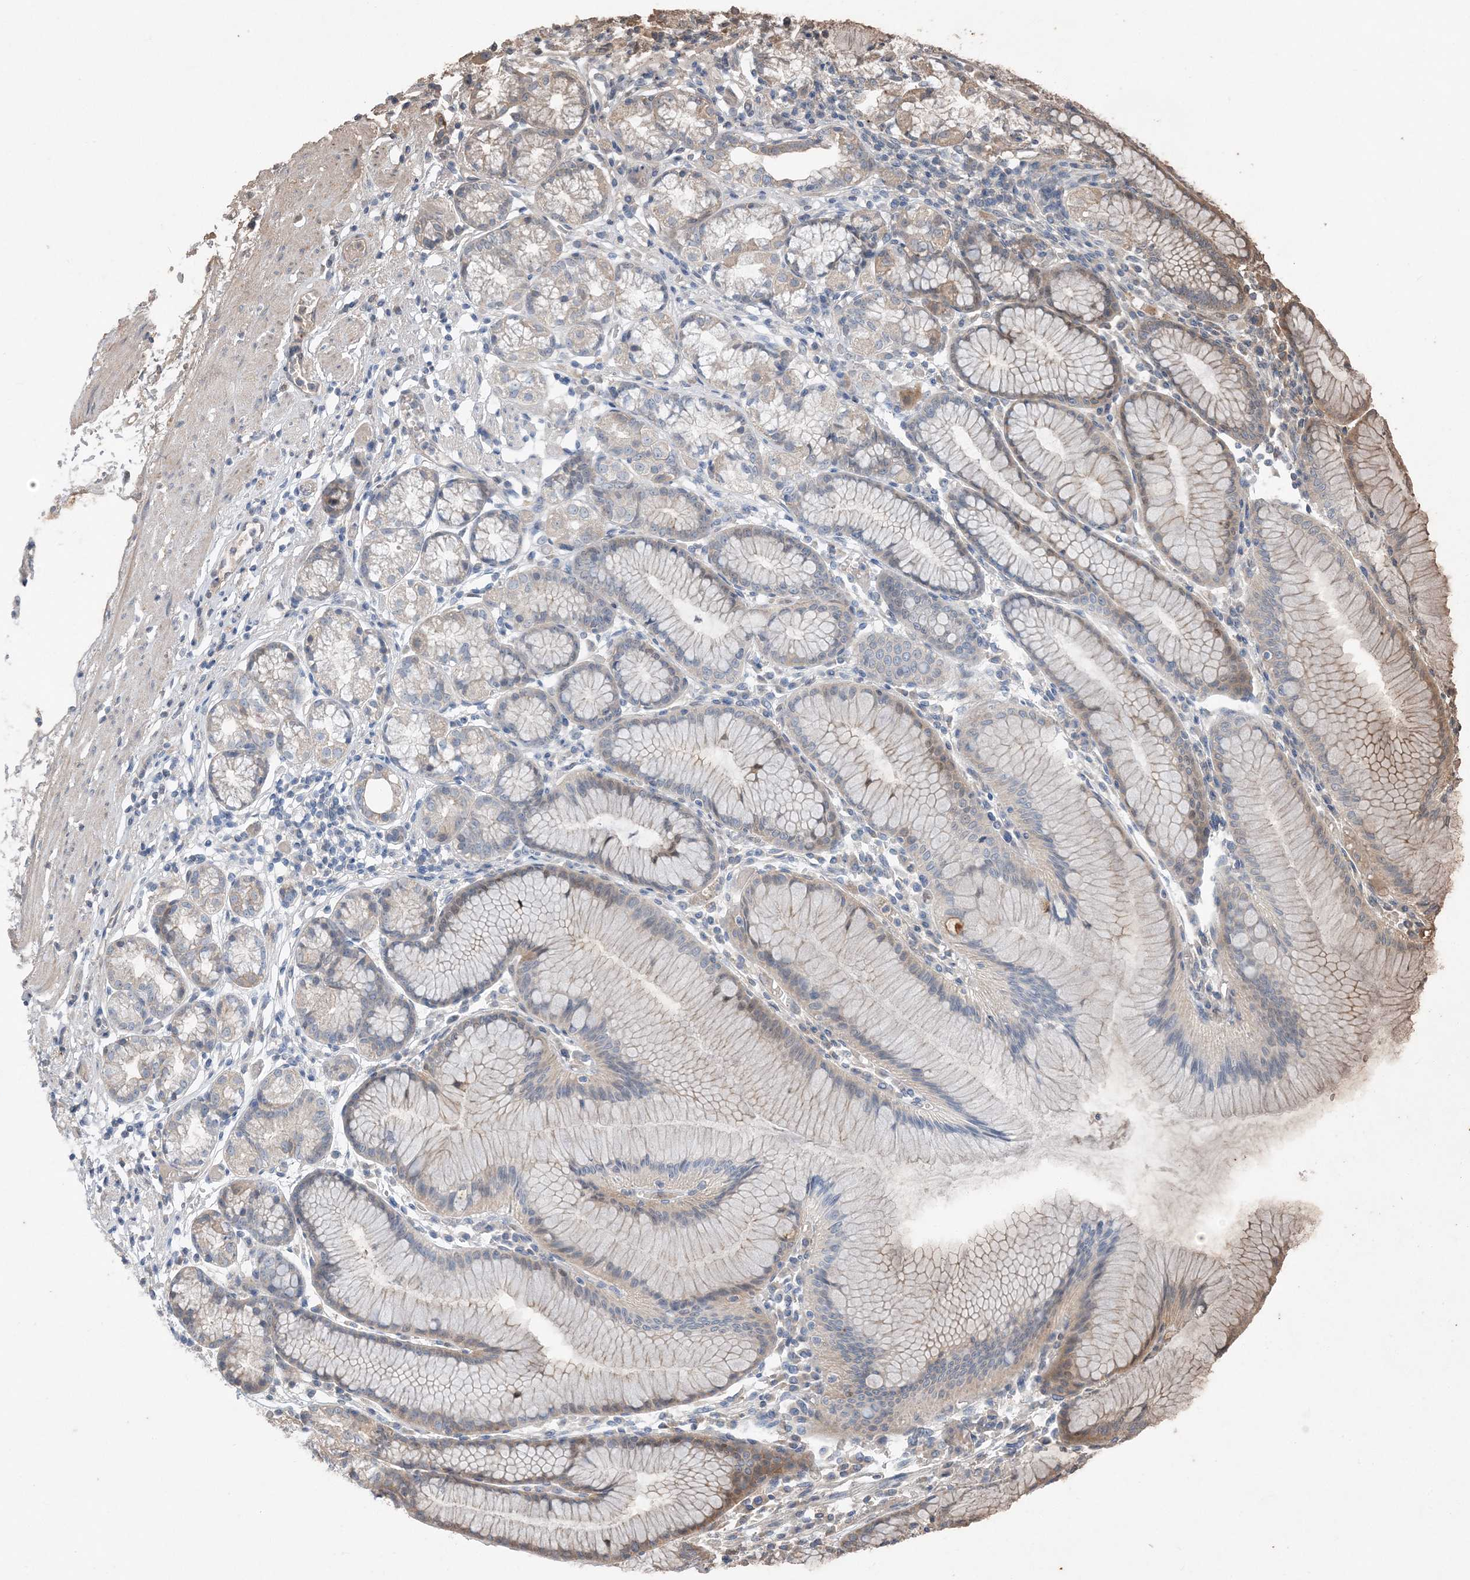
{"staining": {"intensity": "weak", "quantity": "<25%", "location": "cytoplasmic/membranous"}, "tissue": "stomach", "cell_type": "Glandular cells", "image_type": "normal", "snomed": [{"axis": "morphology", "description": "Normal tissue, NOS"}, {"axis": "topography", "description": "Stomach"}], "caption": "A high-resolution image shows immunohistochemistry (IHC) staining of benign stomach, which displays no significant staining in glandular cells. (DAB (3,3'-diaminobenzidine) IHC, high magnification).", "gene": "NCOA7", "patient": {"sex": "female", "age": 57}}